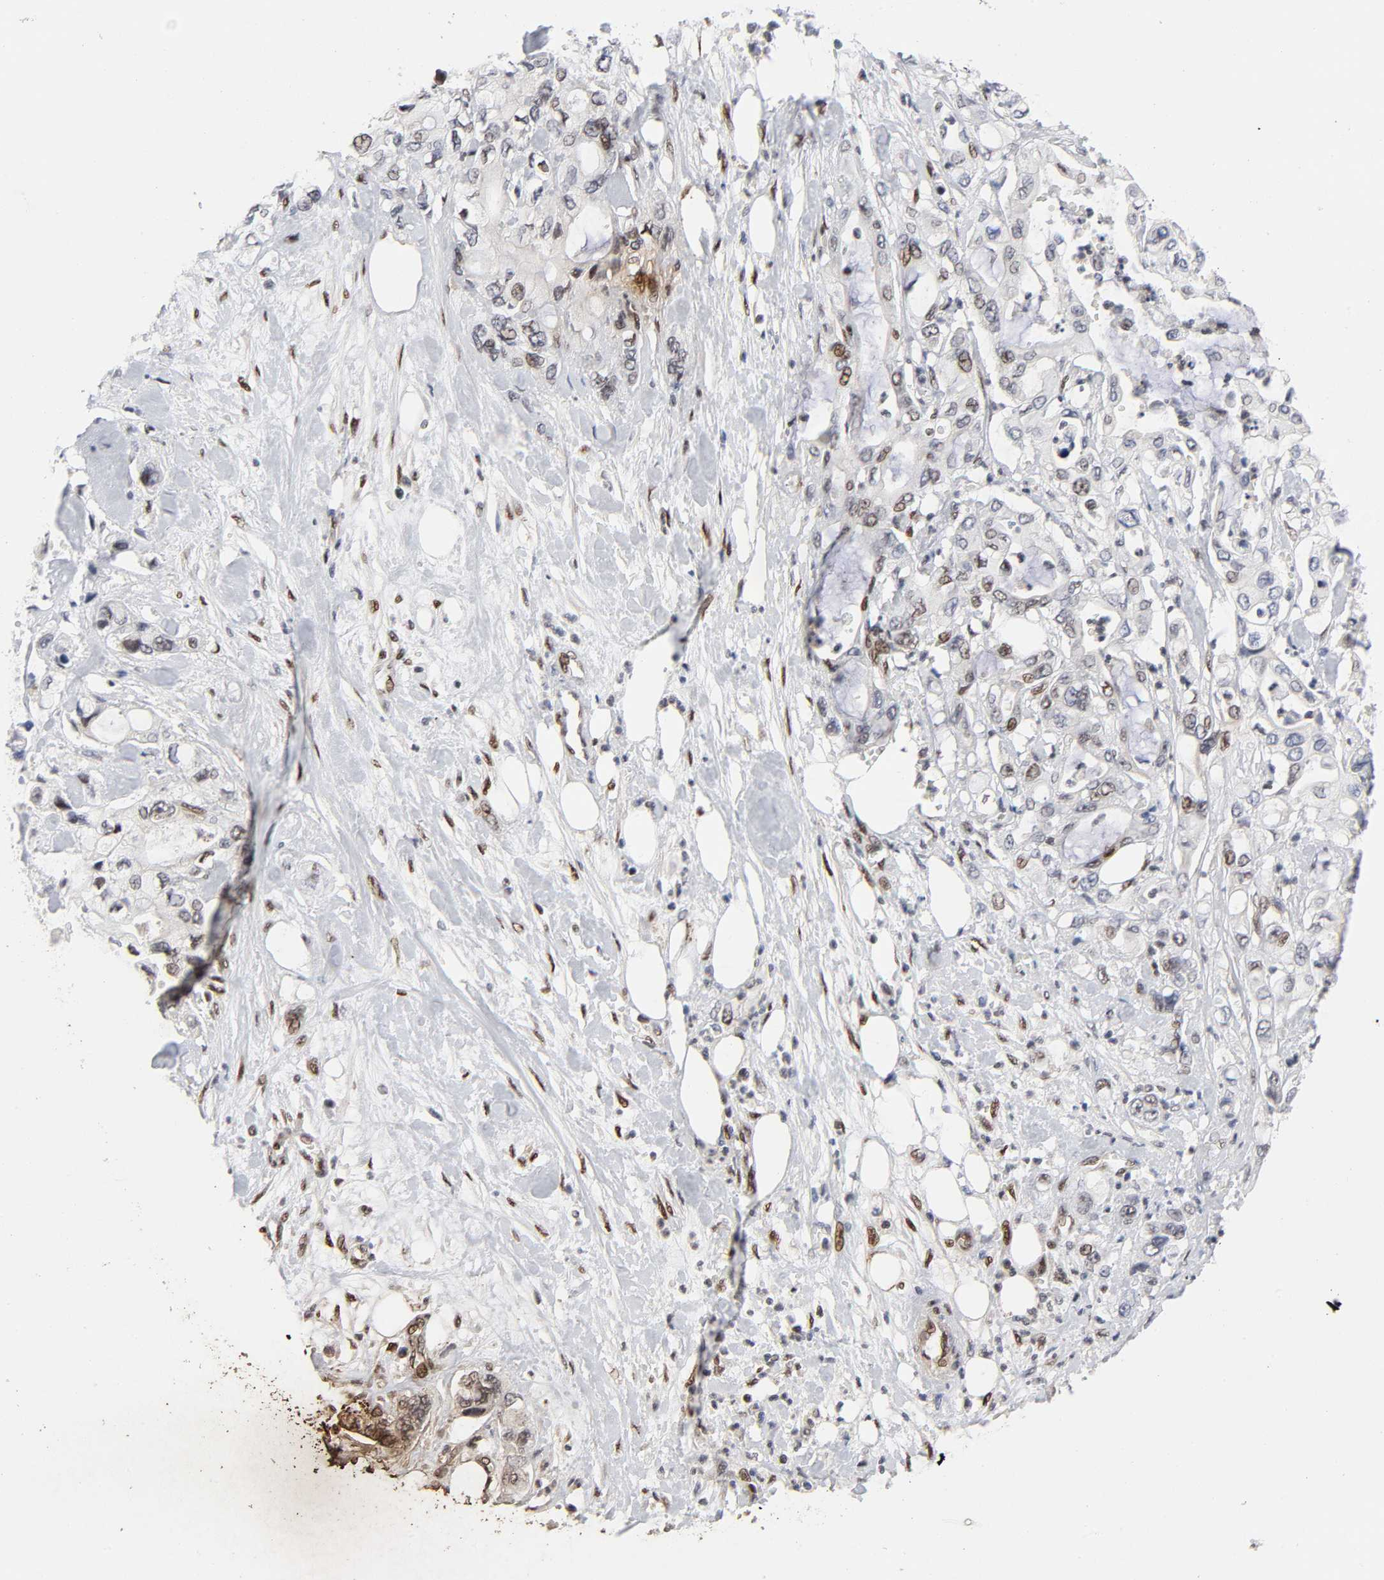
{"staining": {"intensity": "weak", "quantity": "<25%", "location": "nuclear"}, "tissue": "pancreatic cancer", "cell_type": "Tumor cells", "image_type": "cancer", "snomed": [{"axis": "morphology", "description": "Adenocarcinoma, NOS"}, {"axis": "topography", "description": "Pancreas"}], "caption": "This is a image of immunohistochemistry staining of pancreatic adenocarcinoma, which shows no expression in tumor cells.", "gene": "STK38", "patient": {"sex": "male", "age": 70}}